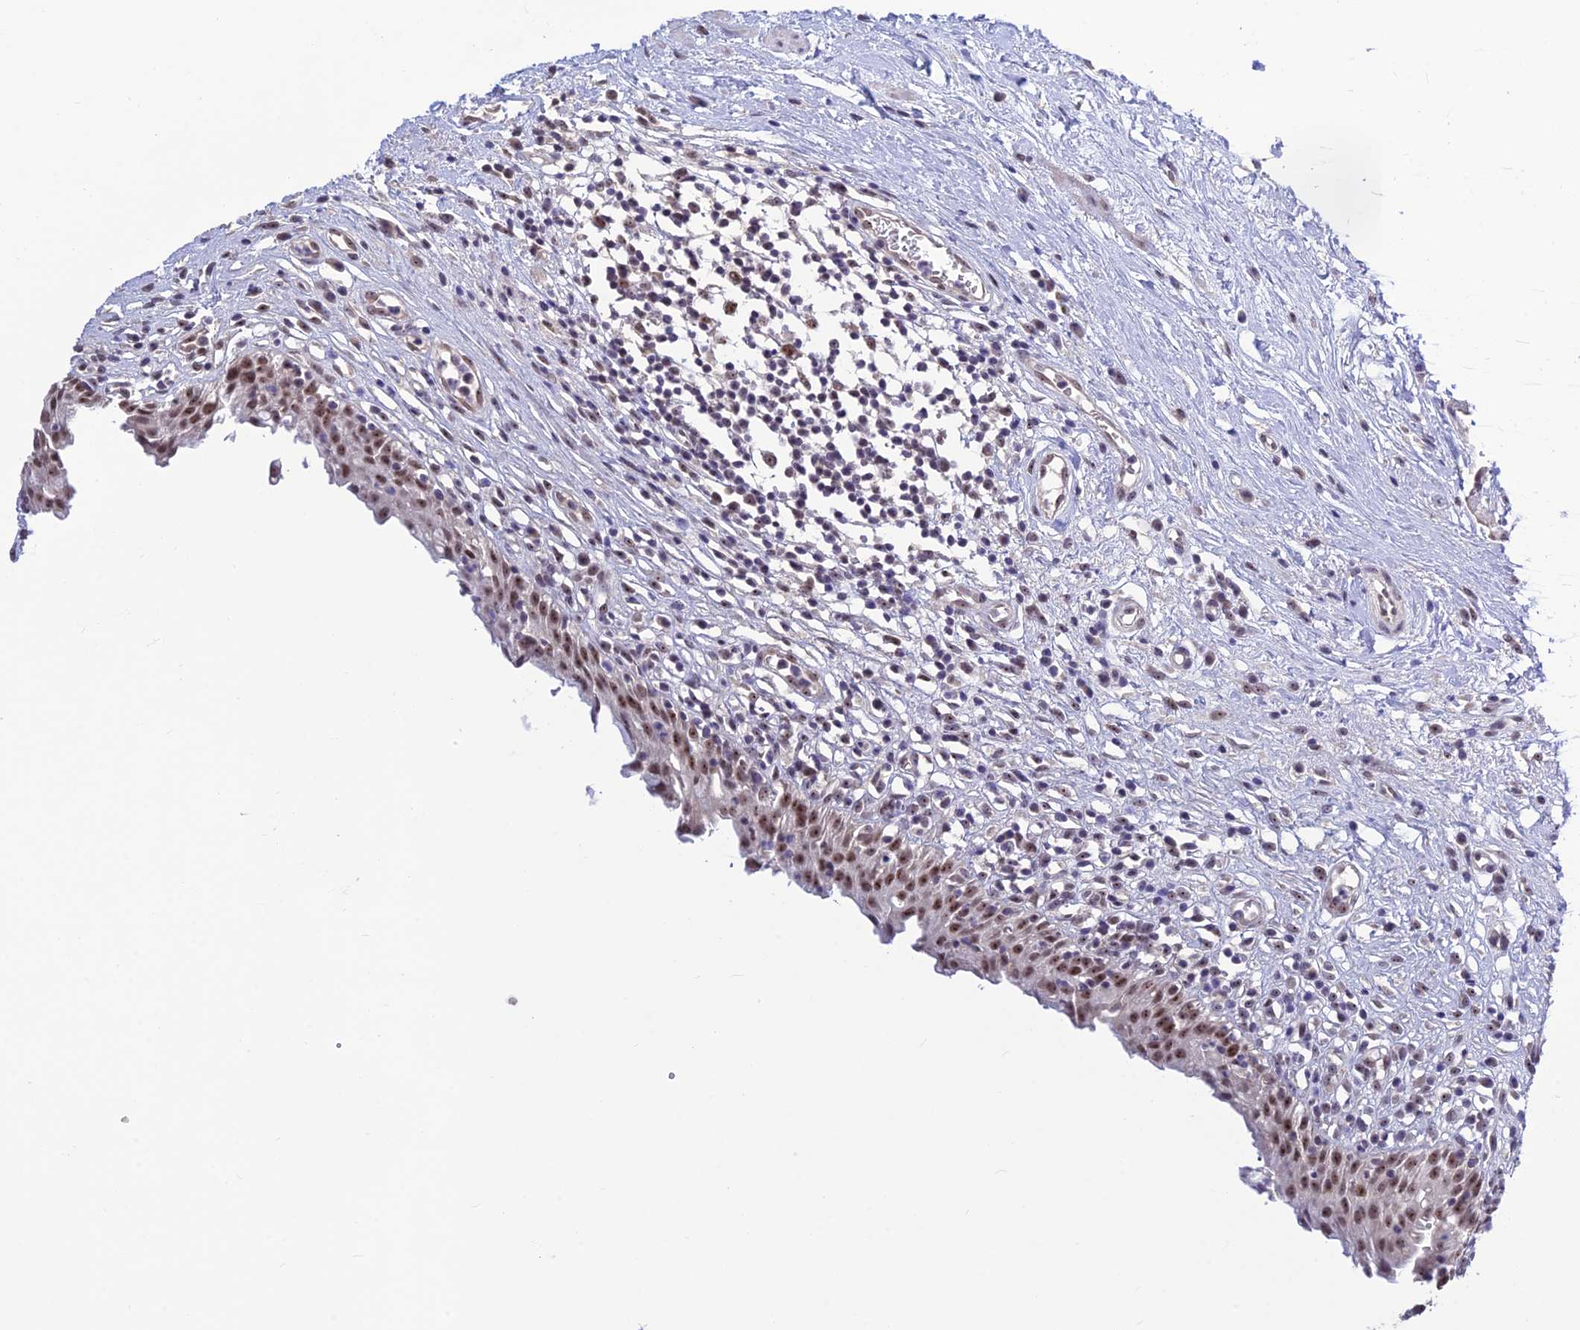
{"staining": {"intensity": "moderate", "quantity": ">75%", "location": "nuclear"}, "tissue": "urinary bladder", "cell_type": "Urothelial cells", "image_type": "normal", "snomed": [{"axis": "morphology", "description": "Normal tissue, NOS"}, {"axis": "morphology", "description": "Inflammation, NOS"}, {"axis": "topography", "description": "Urinary bladder"}], "caption": "IHC histopathology image of benign human urinary bladder stained for a protein (brown), which shows medium levels of moderate nuclear positivity in about >75% of urothelial cells.", "gene": "POLR1G", "patient": {"sex": "male", "age": 63}}